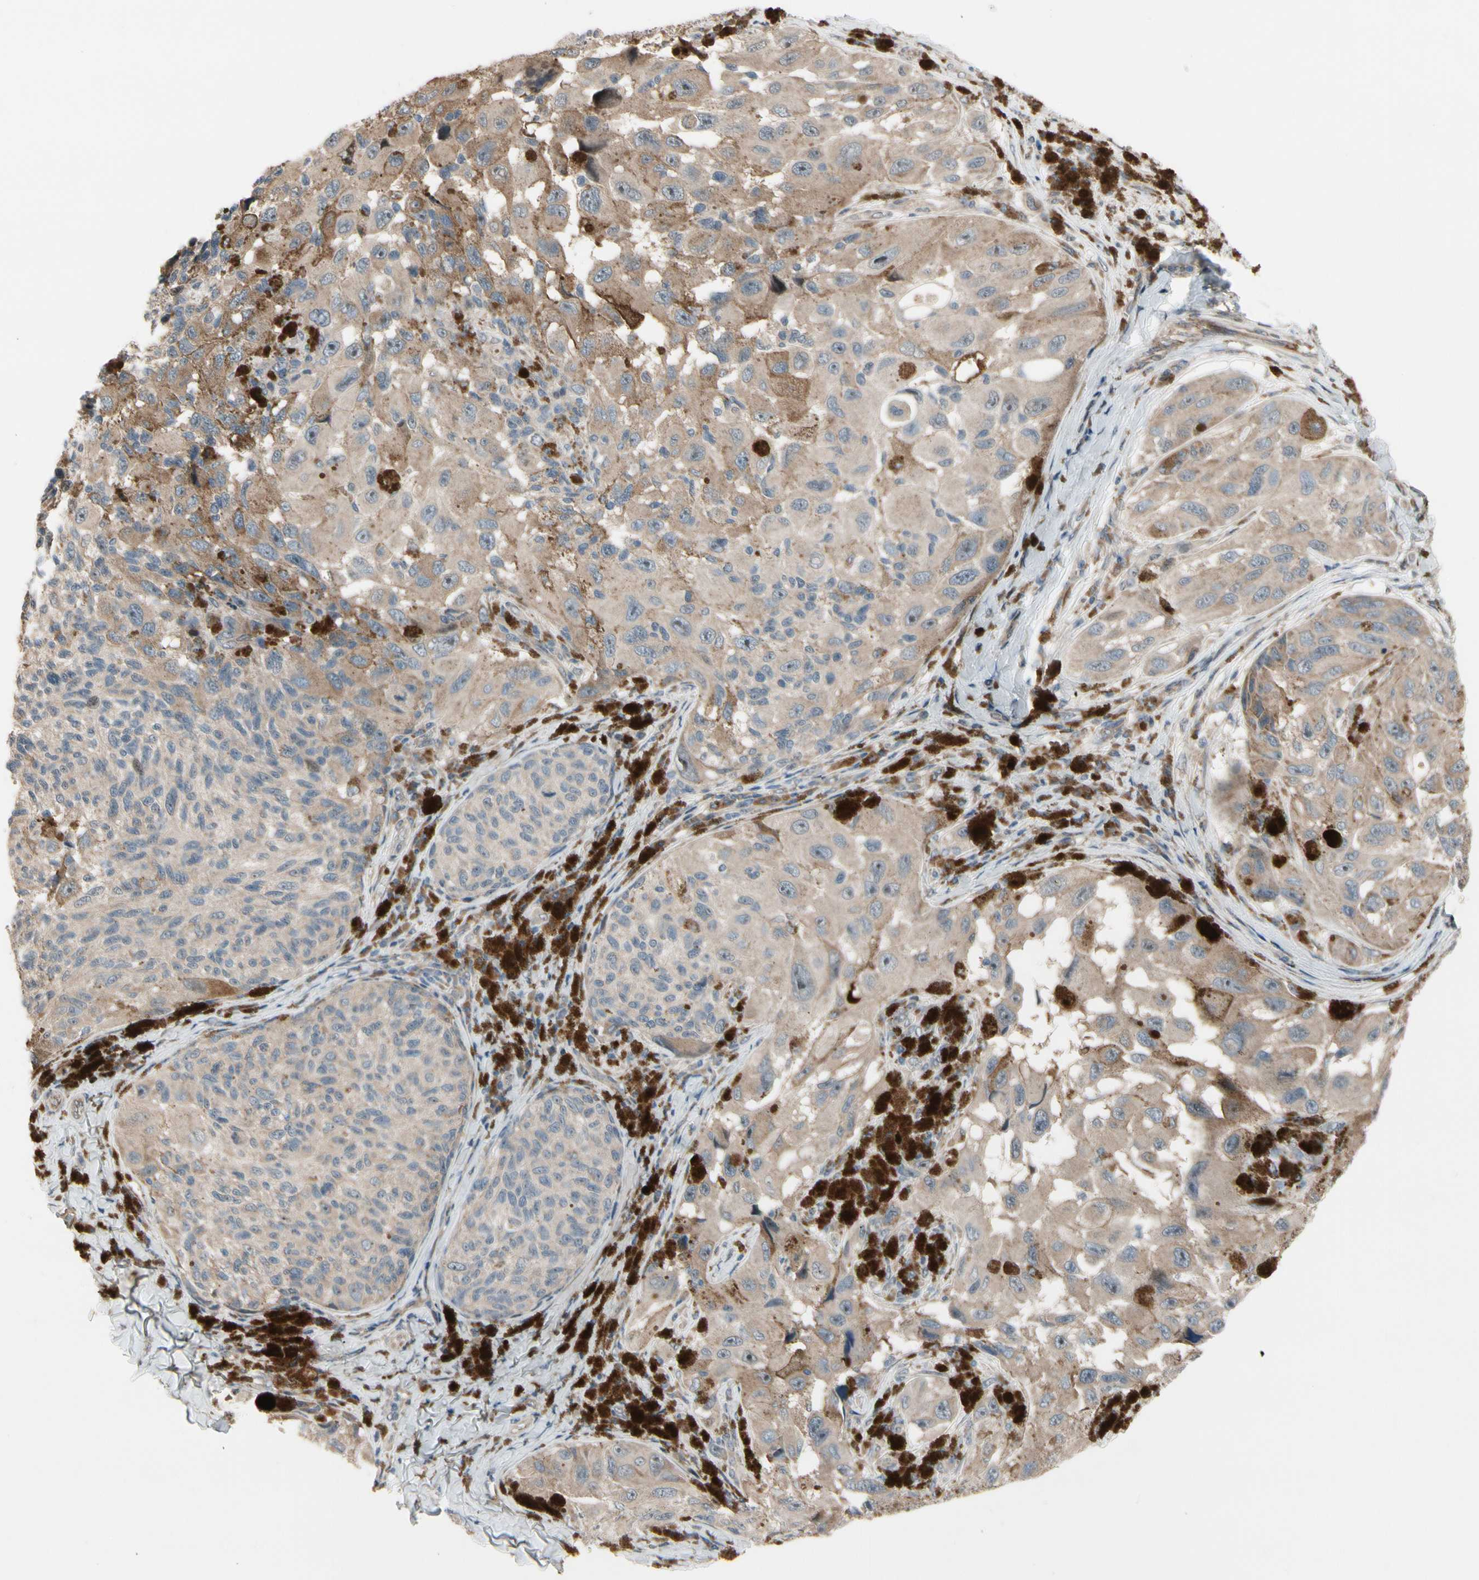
{"staining": {"intensity": "weak", "quantity": ">75%", "location": "cytoplasmic/membranous"}, "tissue": "melanoma", "cell_type": "Tumor cells", "image_type": "cancer", "snomed": [{"axis": "morphology", "description": "Malignant melanoma, NOS"}, {"axis": "topography", "description": "Skin"}], "caption": "IHC micrograph of neoplastic tissue: human melanoma stained using IHC demonstrates low levels of weak protein expression localized specifically in the cytoplasmic/membranous of tumor cells, appearing as a cytoplasmic/membranous brown color.", "gene": "SNX29", "patient": {"sex": "female", "age": 73}}